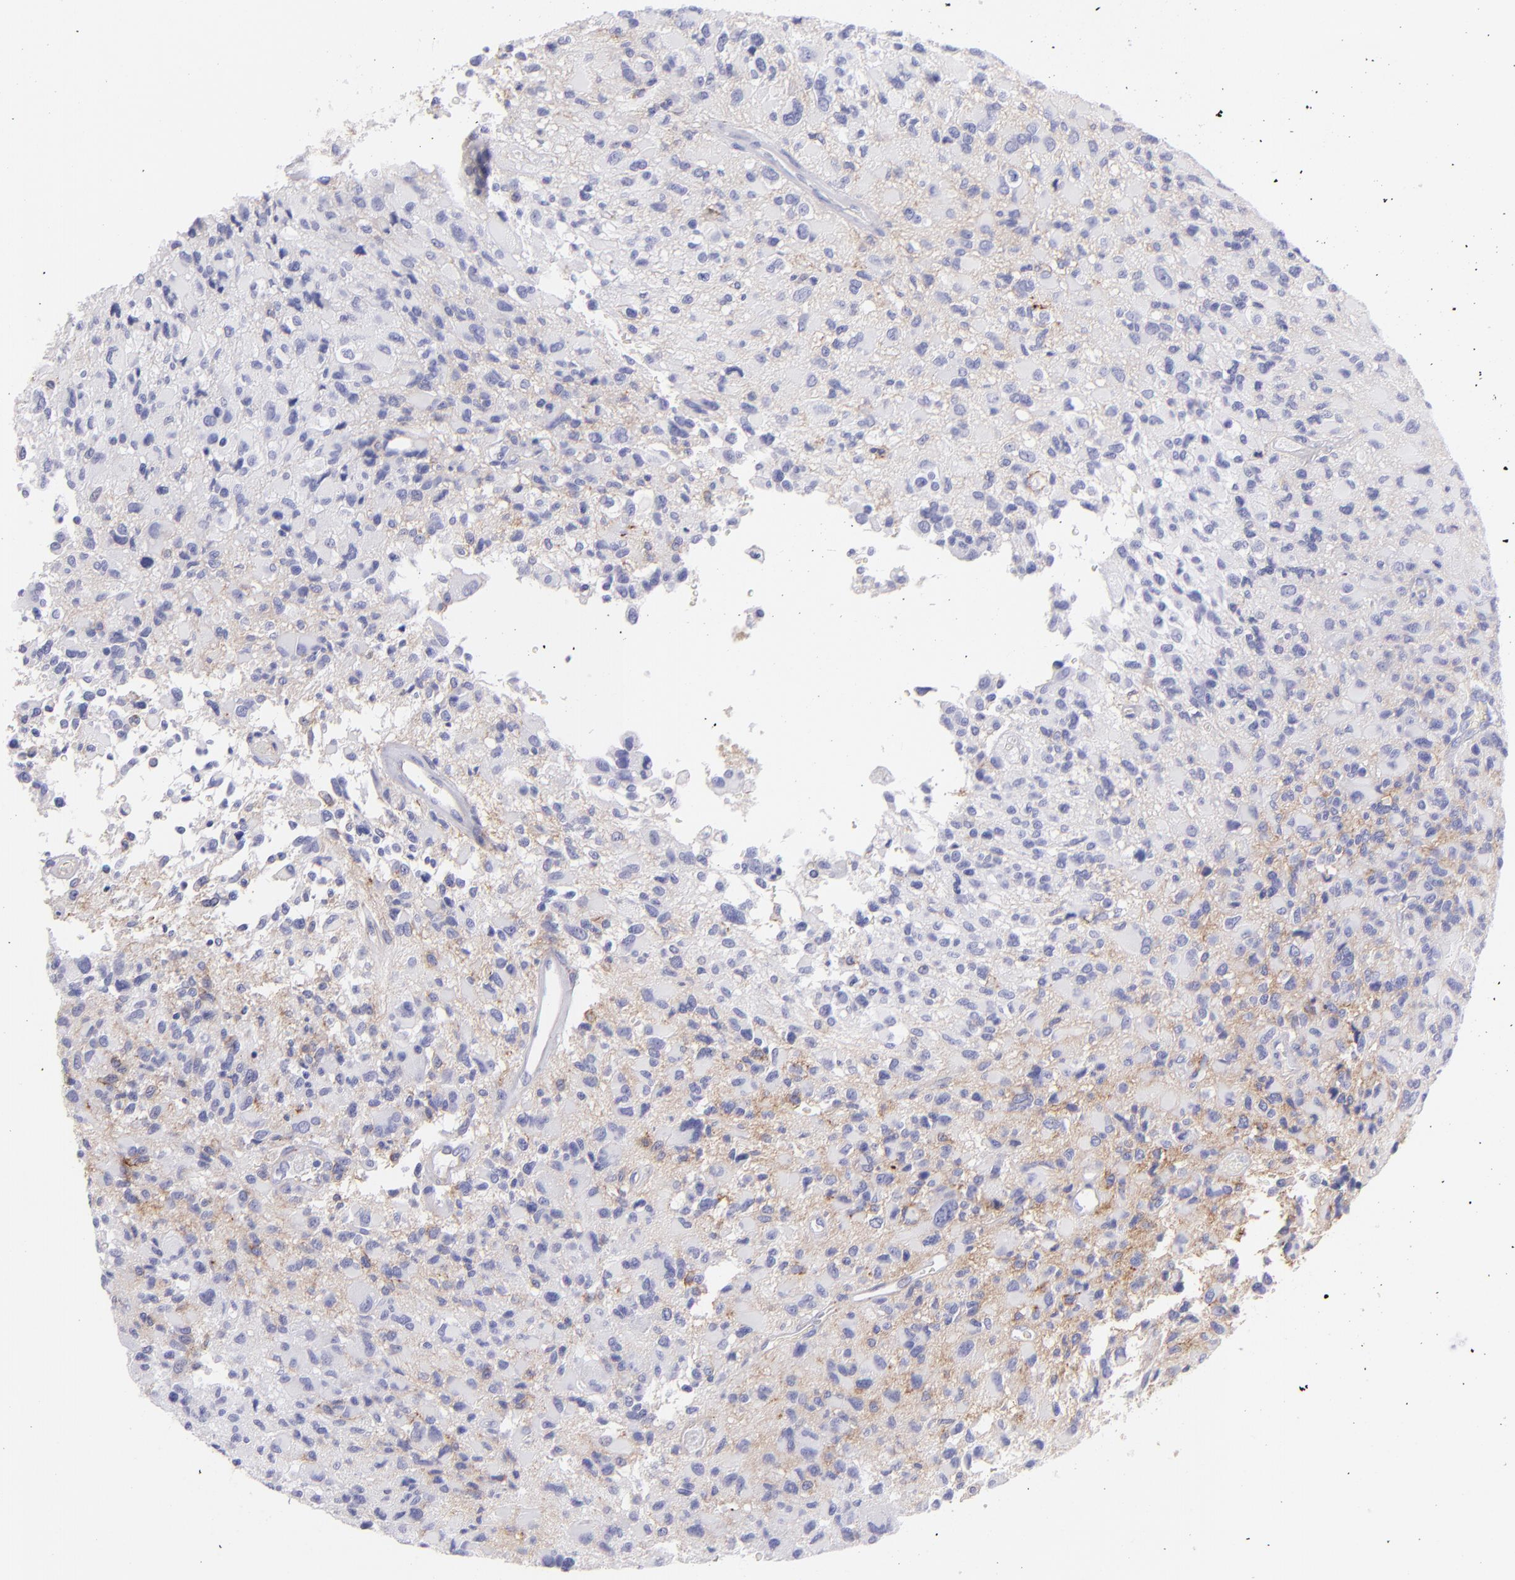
{"staining": {"intensity": "weak", "quantity": "<25%", "location": "cytoplasmic/membranous"}, "tissue": "glioma", "cell_type": "Tumor cells", "image_type": "cancer", "snomed": [{"axis": "morphology", "description": "Glioma, malignant, High grade"}, {"axis": "topography", "description": "Brain"}], "caption": "The micrograph exhibits no staining of tumor cells in glioma. (Stains: DAB (3,3'-diaminobenzidine) immunohistochemistry (IHC) with hematoxylin counter stain, Microscopy: brightfield microscopy at high magnification).", "gene": "CD81", "patient": {"sex": "male", "age": 69}}